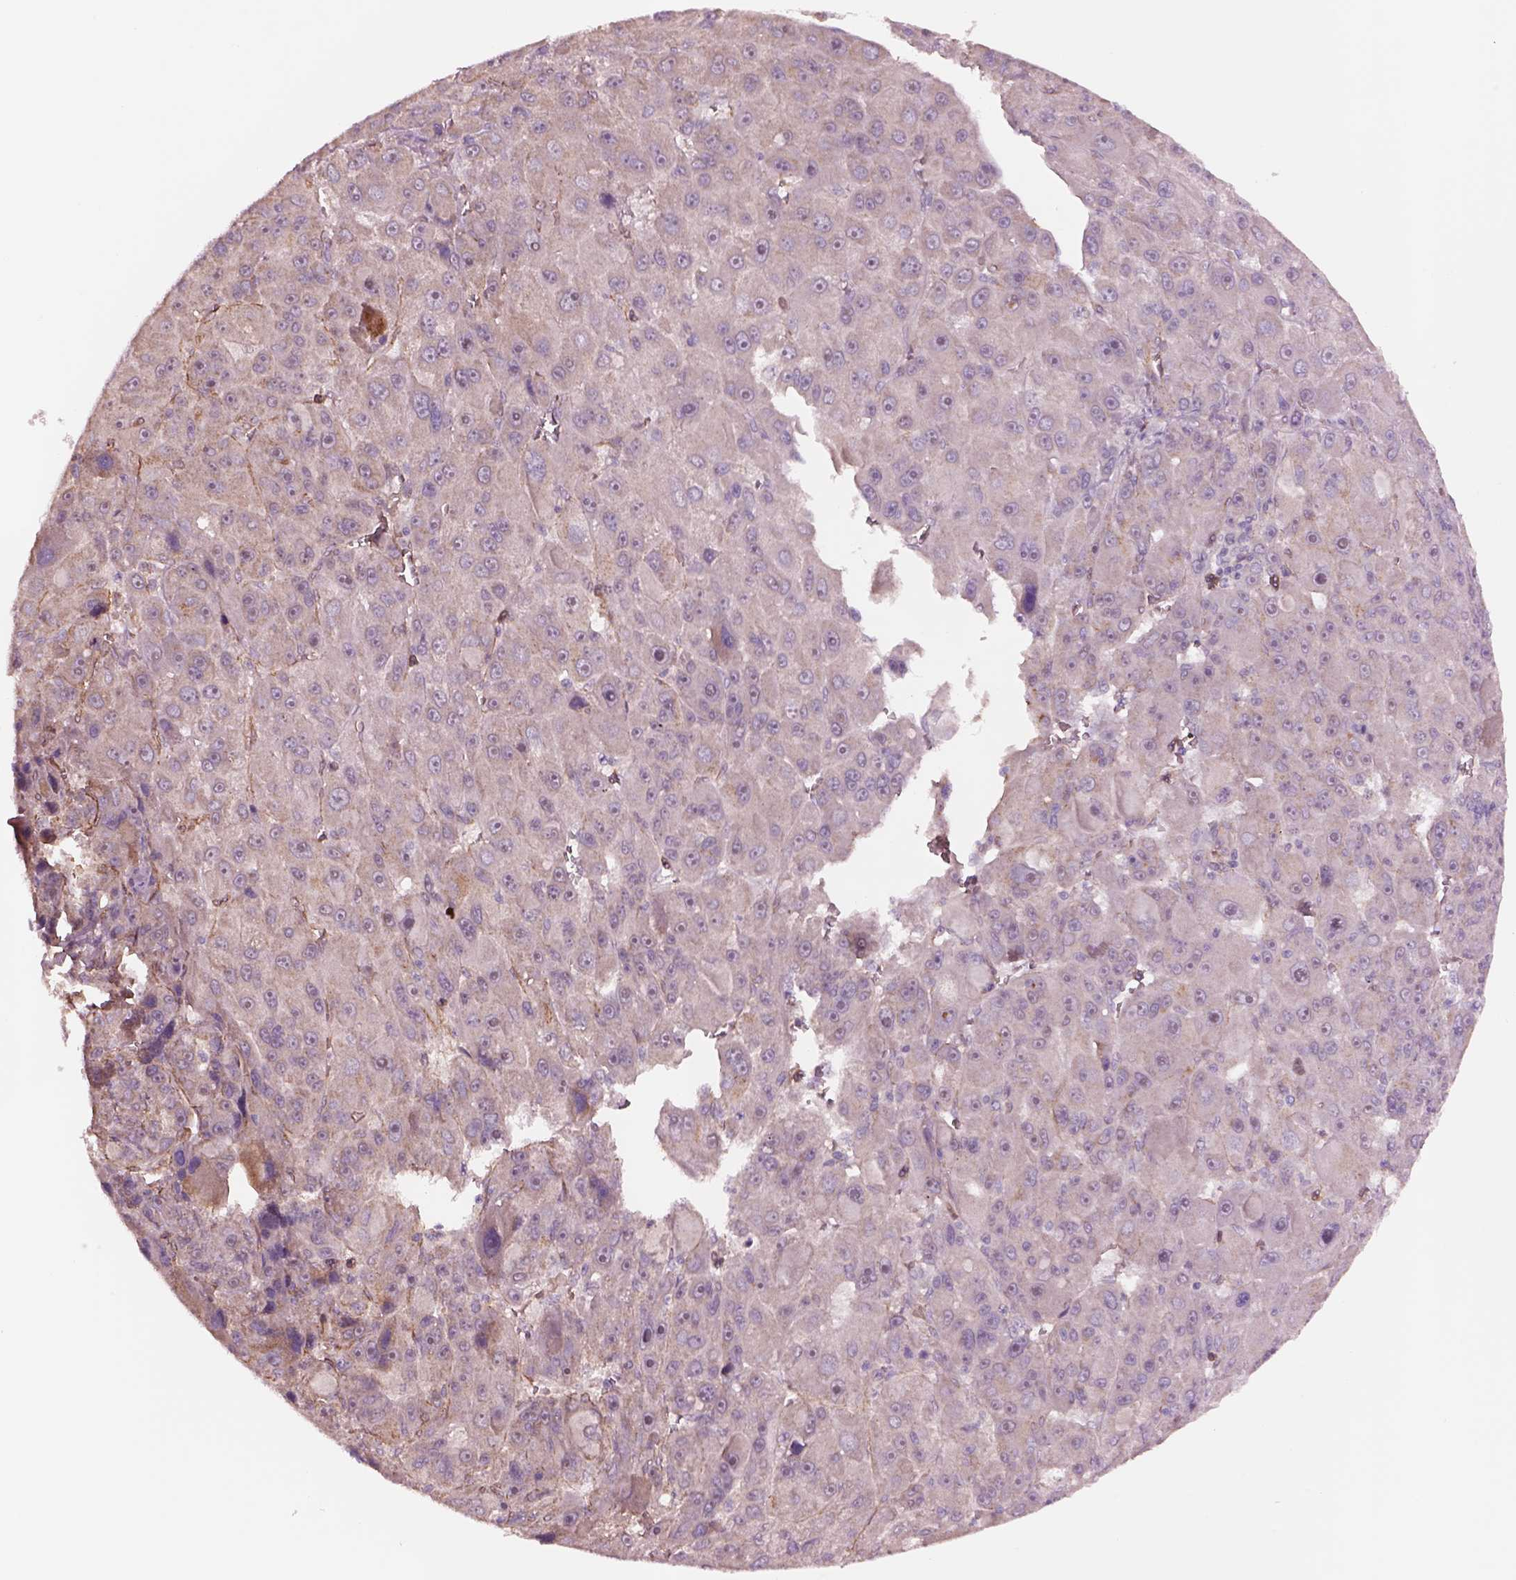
{"staining": {"intensity": "negative", "quantity": "none", "location": "none"}, "tissue": "liver cancer", "cell_type": "Tumor cells", "image_type": "cancer", "snomed": [{"axis": "morphology", "description": "Carcinoma, Hepatocellular, NOS"}, {"axis": "topography", "description": "Liver"}], "caption": "IHC image of neoplastic tissue: liver cancer stained with DAB (3,3'-diaminobenzidine) displays no significant protein positivity in tumor cells.", "gene": "HTR1B", "patient": {"sex": "male", "age": 76}}